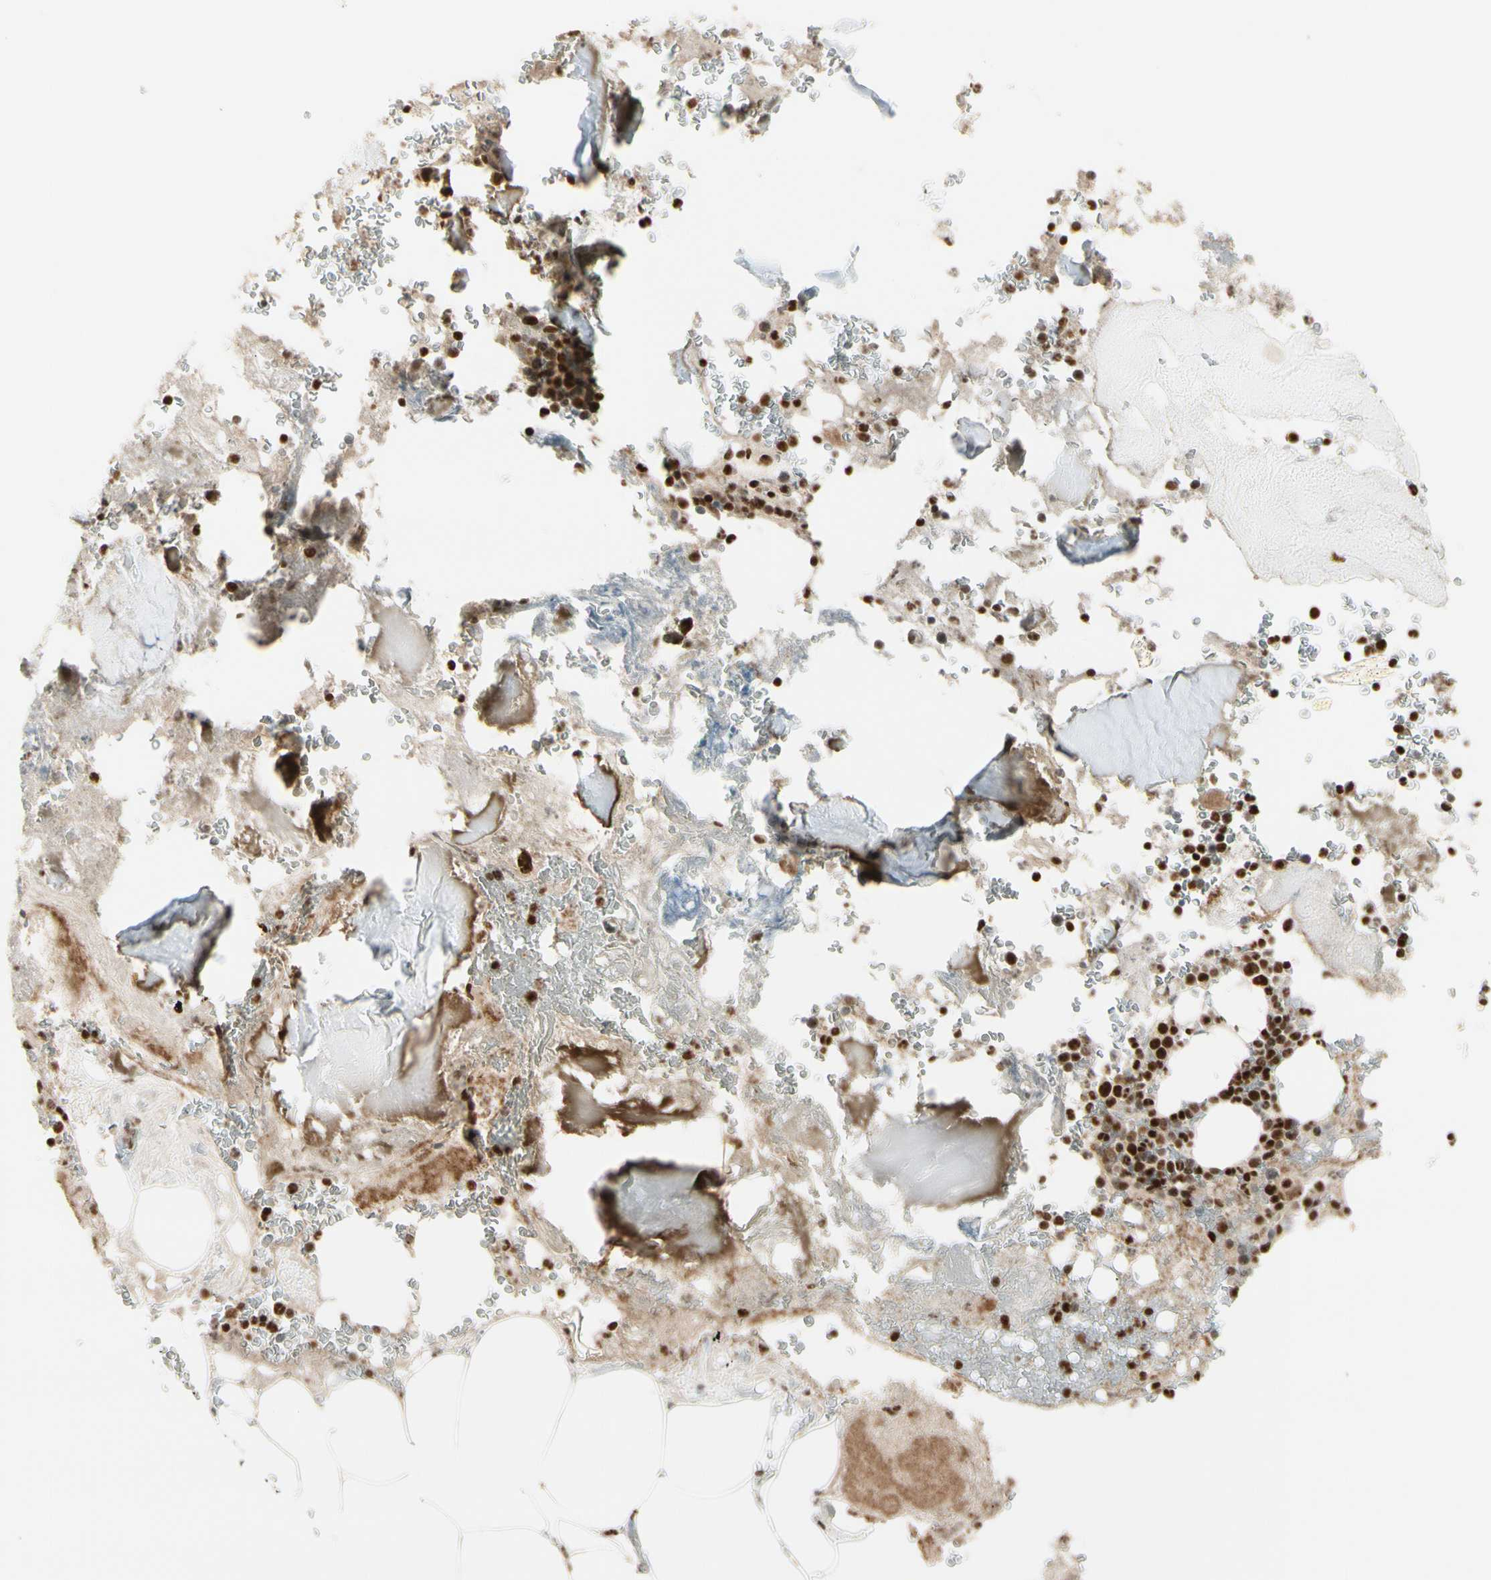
{"staining": {"intensity": "strong", "quantity": ">75%", "location": "nuclear"}, "tissue": "bone marrow", "cell_type": "Hematopoietic cells", "image_type": "normal", "snomed": [{"axis": "morphology", "description": "Normal tissue, NOS"}, {"axis": "topography", "description": "Bone marrow"}], "caption": "A brown stain labels strong nuclear positivity of a protein in hematopoietic cells of benign bone marrow.", "gene": "NFYA", "patient": {"sex": "male"}}